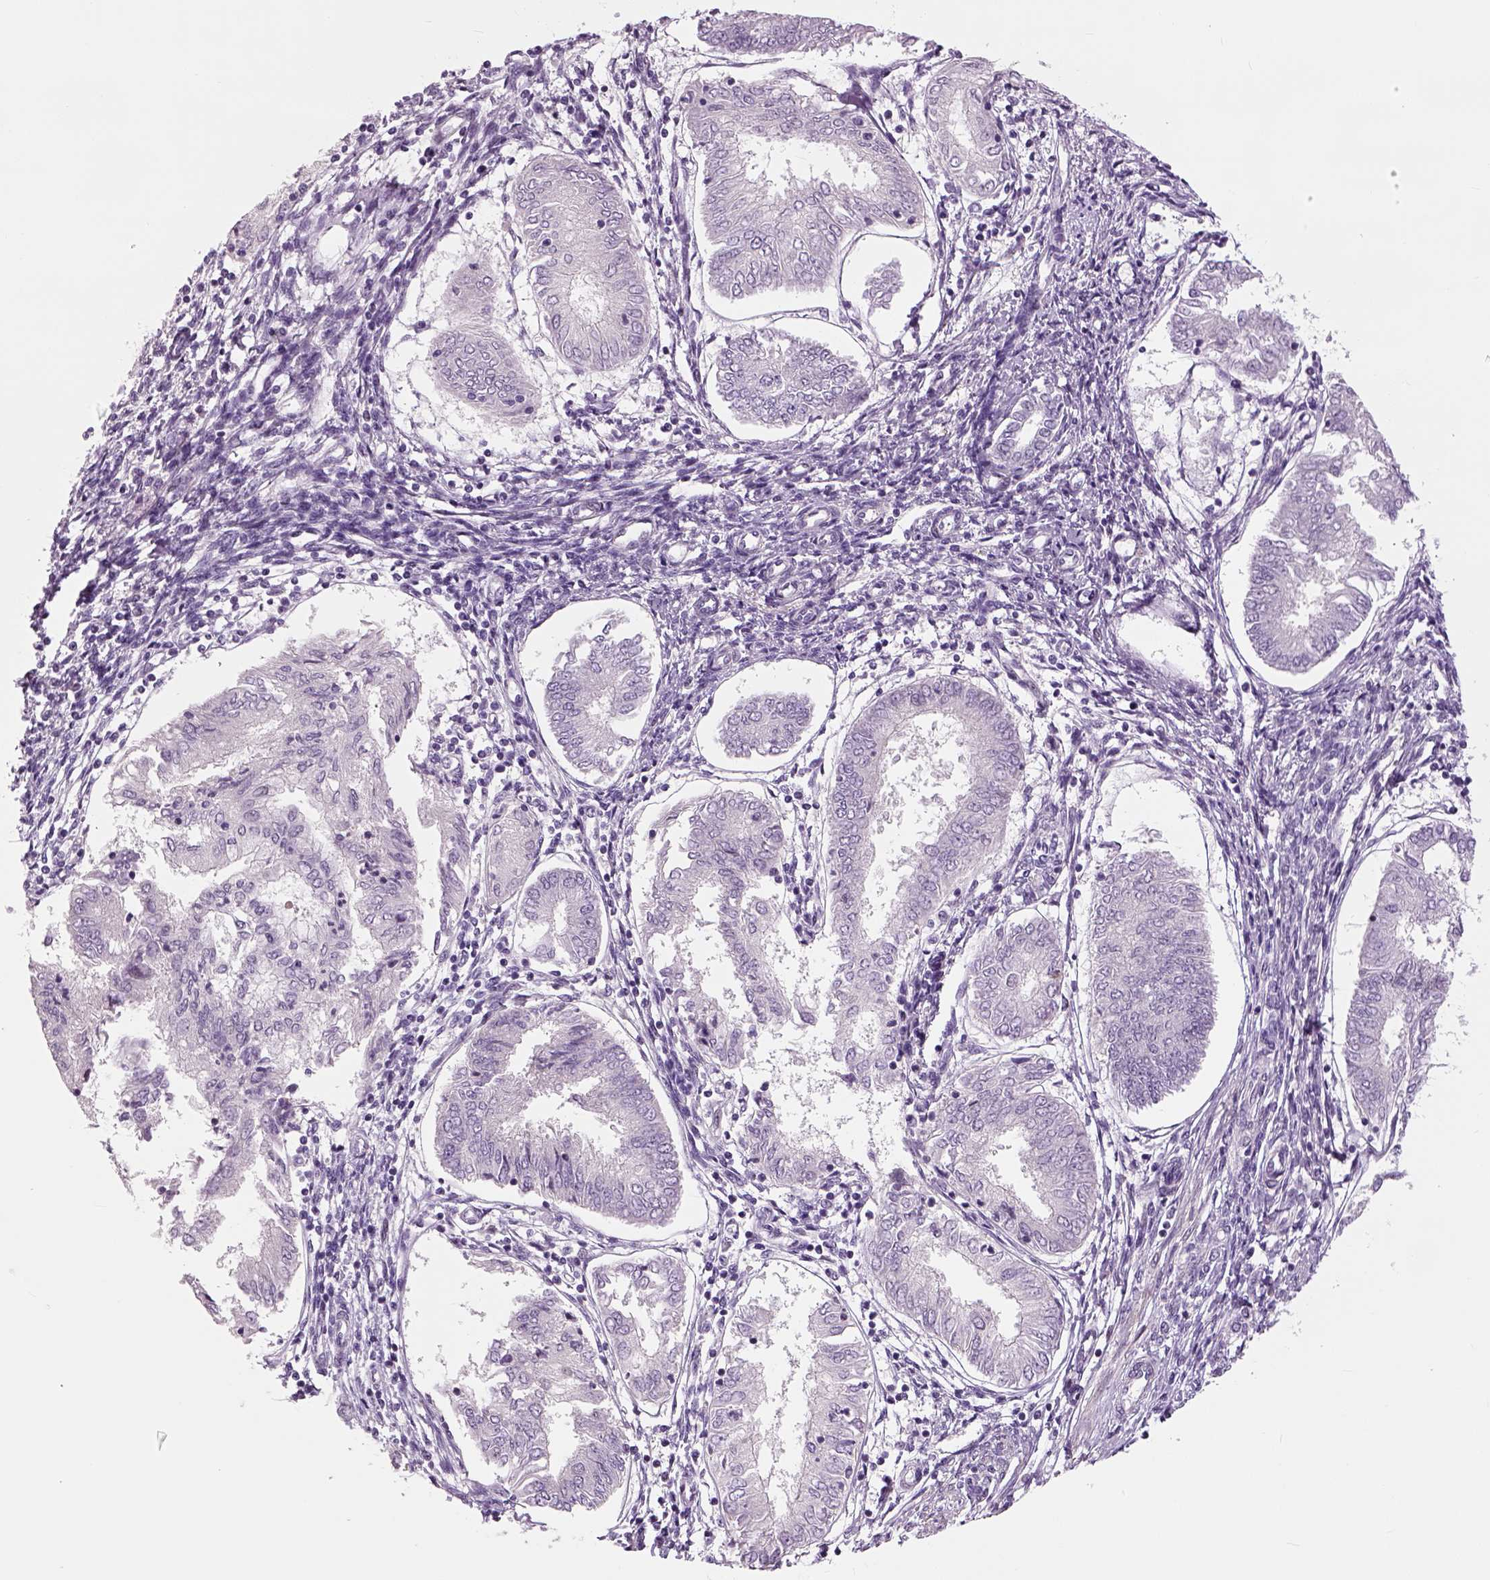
{"staining": {"intensity": "negative", "quantity": "none", "location": "none"}, "tissue": "endometrial cancer", "cell_type": "Tumor cells", "image_type": "cancer", "snomed": [{"axis": "morphology", "description": "Adenocarcinoma, NOS"}, {"axis": "topography", "description": "Endometrium"}], "caption": "Endometrial cancer (adenocarcinoma) was stained to show a protein in brown. There is no significant expression in tumor cells.", "gene": "NECAB1", "patient": {"sex": "female", "age": 68}}